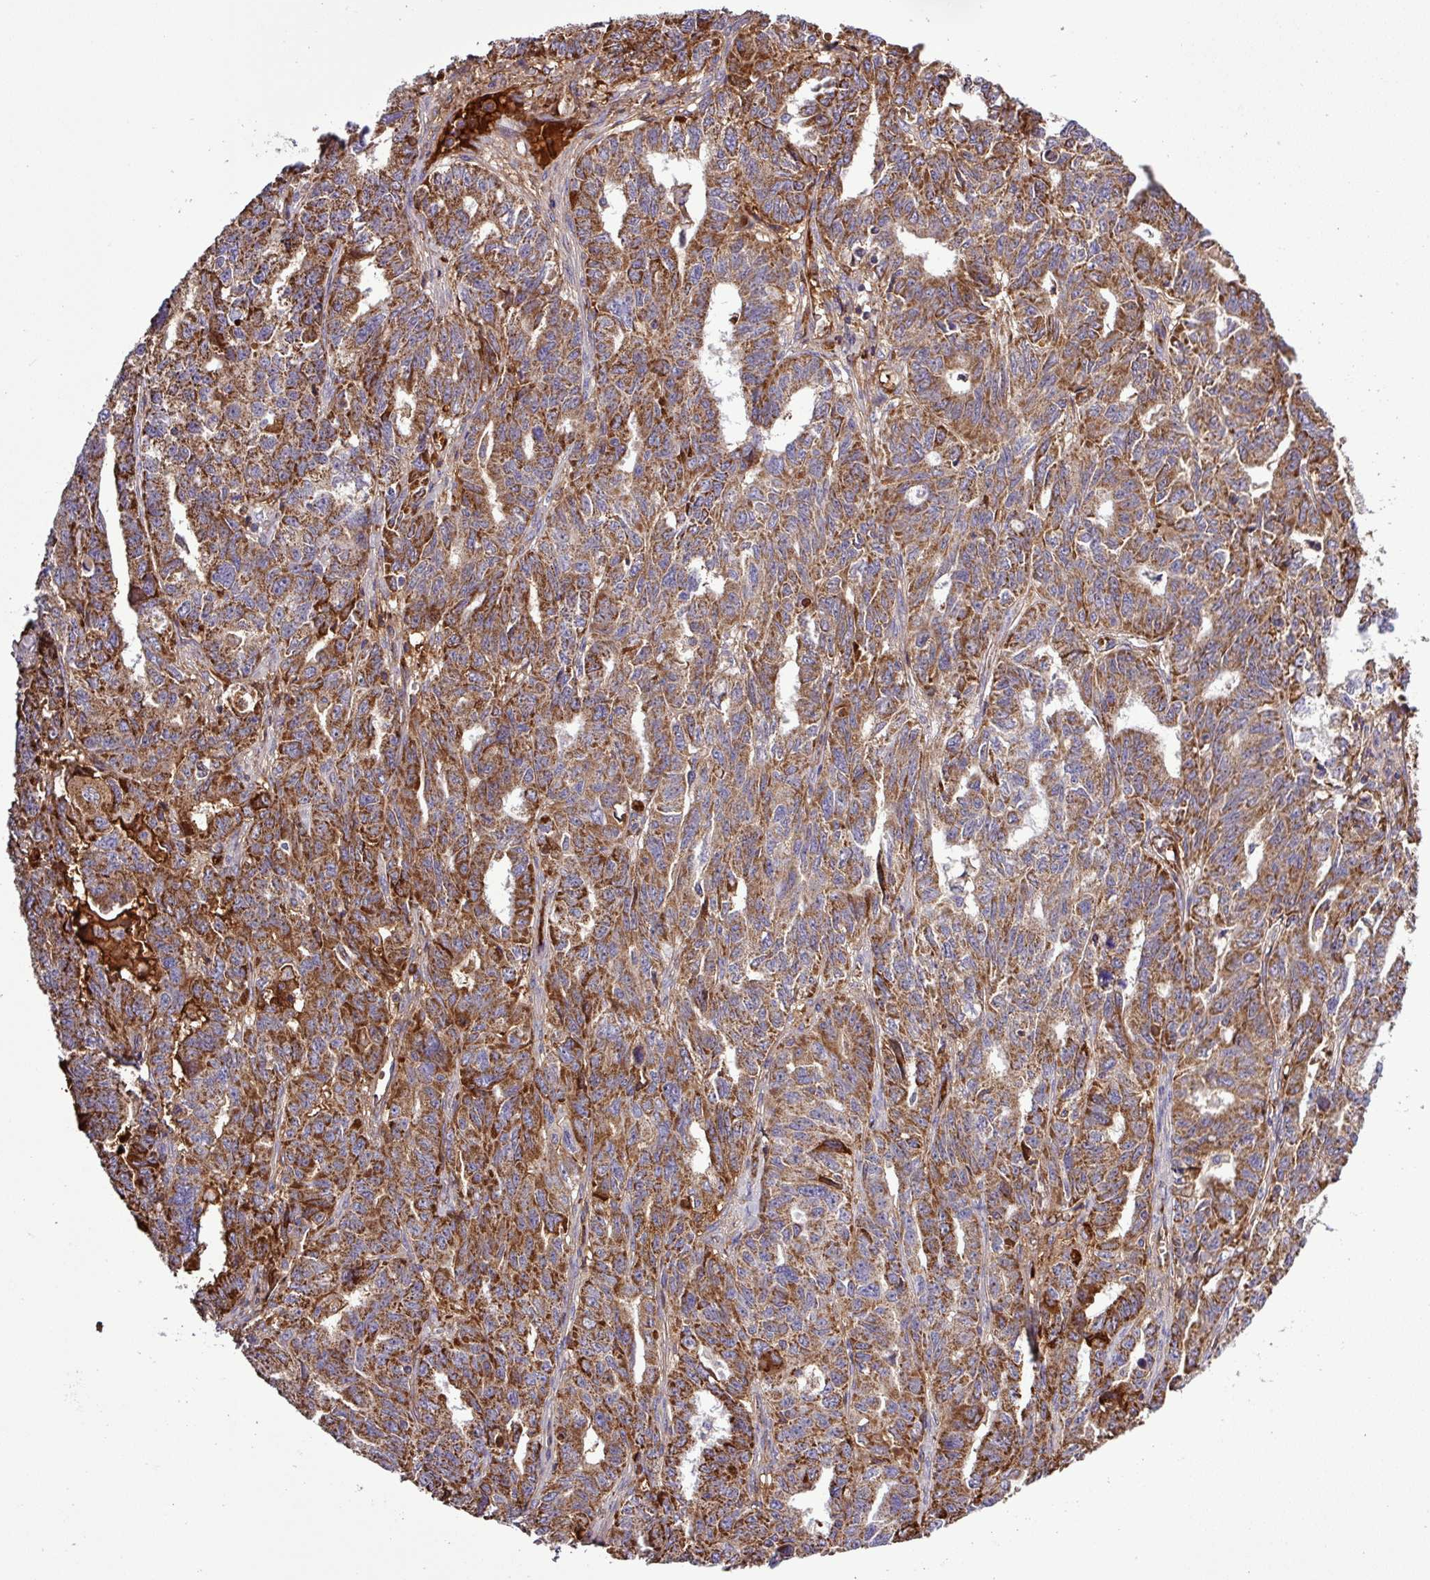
{"staining": {"intensity": "strong", "quantity": ">75%", "location": "cytoplasmic/membranous"}, "tissue": "ovarian cancer", "cell_type": "Tumor cells", "image_type": "cancer", "snomed": [{"axis": "morphology", "description": "Adenocarcinoma, NOS"}, {"axis": "morphology", "description": "Carcinoma, endometroid"}, {"axis": "topography", "description": "Ovary"}], "caption": "IHC image of adenocarcinoma (ovarian) stained for a protein (brown), which shows high levels of strong cytoplasmic/membranous staining in about >75% of tumor cells.", "gene": "CWH43", "patient": {"sex": "female", "age": 72}}